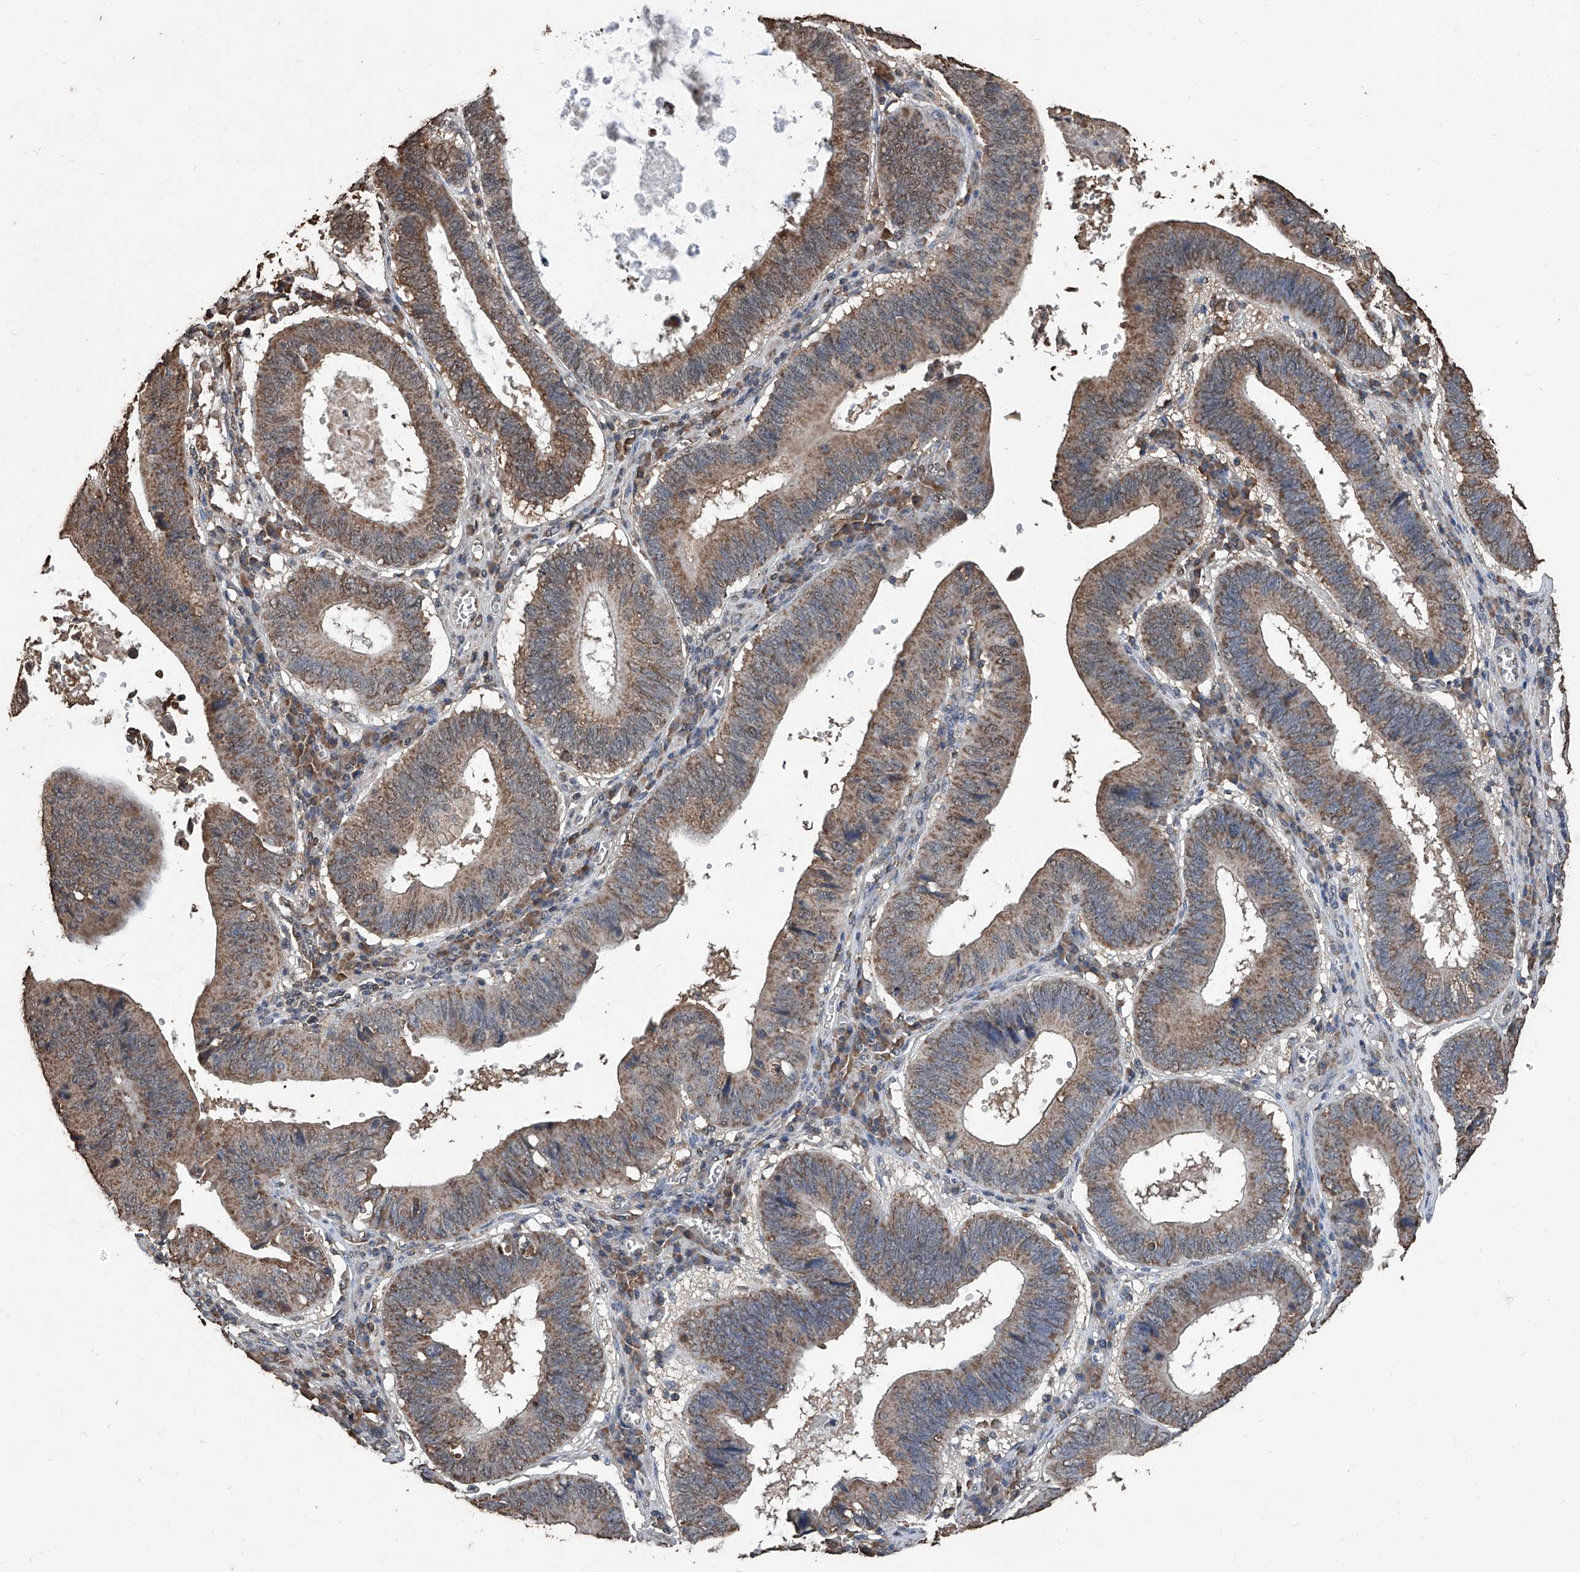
{"staining": {"intensity": "moderate", "quantity": ">75%", "location": "cytoplasmic/membranous"}, "tissue": "stomach cancer", "cell_type": "Tumor cells", "image_type": "cancer", "snomed": [{"axis": "morphology", "description": "Adenocarcinoma, NOS"}, {"axis": "topography", "description": "Stomach"}], "caption": "Stomach cancer (adenocarcinoma) tissue demonstrates moderate cytoplasmic/membranous expression in about >75% of tumor cells, visualized by immunohistochemistry.", "gene": "STARD7", "patient": {"sex": "male", "age": 59}}